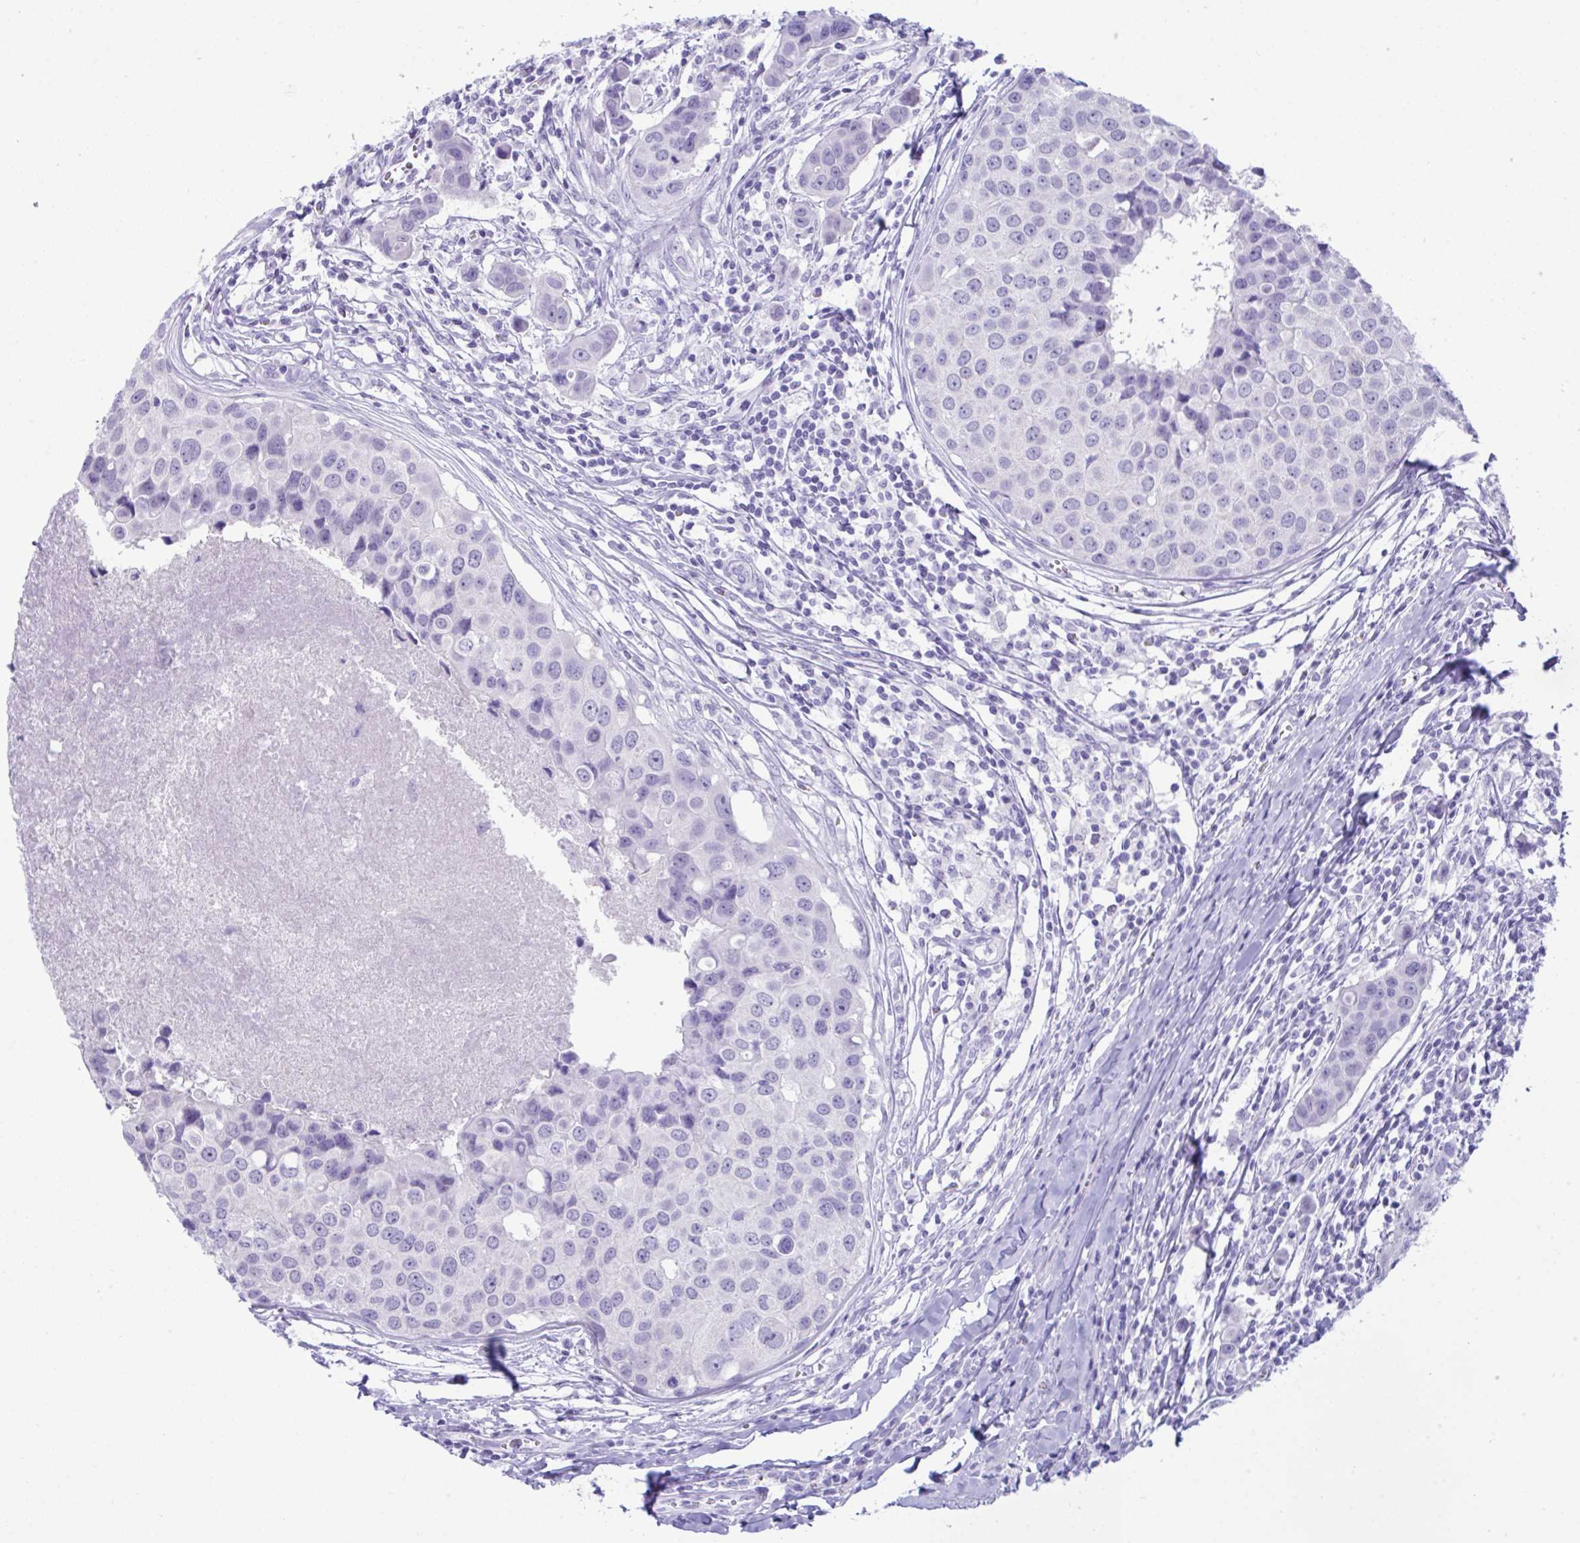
{"staining": {"intensity": "negative", "quantity": "none", "location": "none"}, "tissue": "breast cancer", "cell_type": "Tumor cells", "image_type": "cancer", "snomed": [{"axis": "morphology", "description": "Duct carcinoma"}, {"axis": "topography", "description": "Breast"}], "caption": "Protein analysis of breast intraductal carcinoma demonstrates no significant staining in tumor cells. (Brightfield microscopy of DAB (3,3'-diaminobenzidine) immunohistochemistry (IHC) at high magnification).", "gene": "PSCA", "patient": {"sex": "female", "age": 24}}